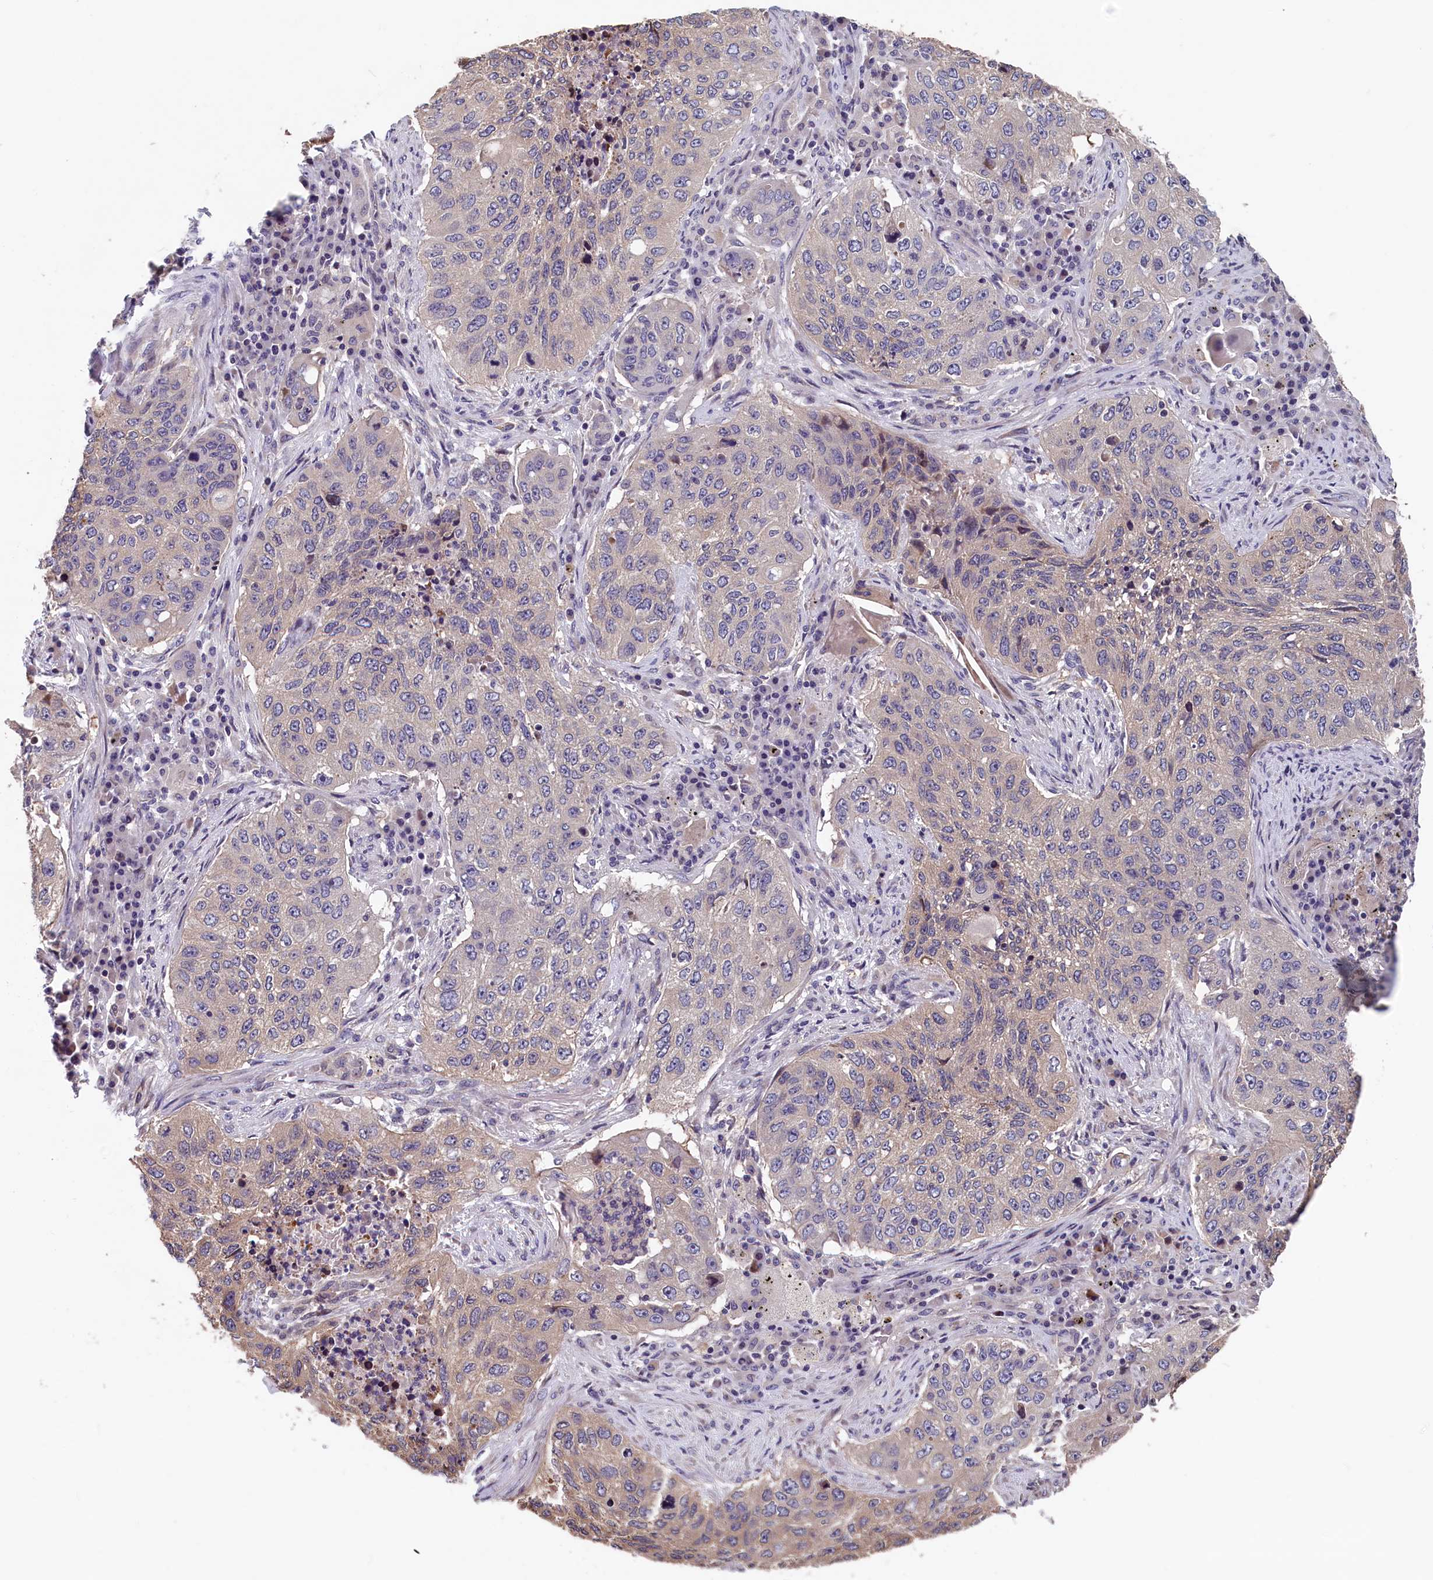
{"staining": {"intensity": "negative", "quantity": "none", "location": "none"}, "tissue": "lung cancer", "cell_type": "Tumor cells", "image_type": "cancer", "snomed": [{"axis": "morphology", "description": "Squamous cell carcinoma, NOS"}, {"axis": "topography", "description": "Lung"}], "caption": "Immunohistochemical staining of lung cancer (squamous cell carcinoma) displays no significant staining in tumor cells.", "gene": "TMEM116", "patient": {"sex": "female", "age": 63}}